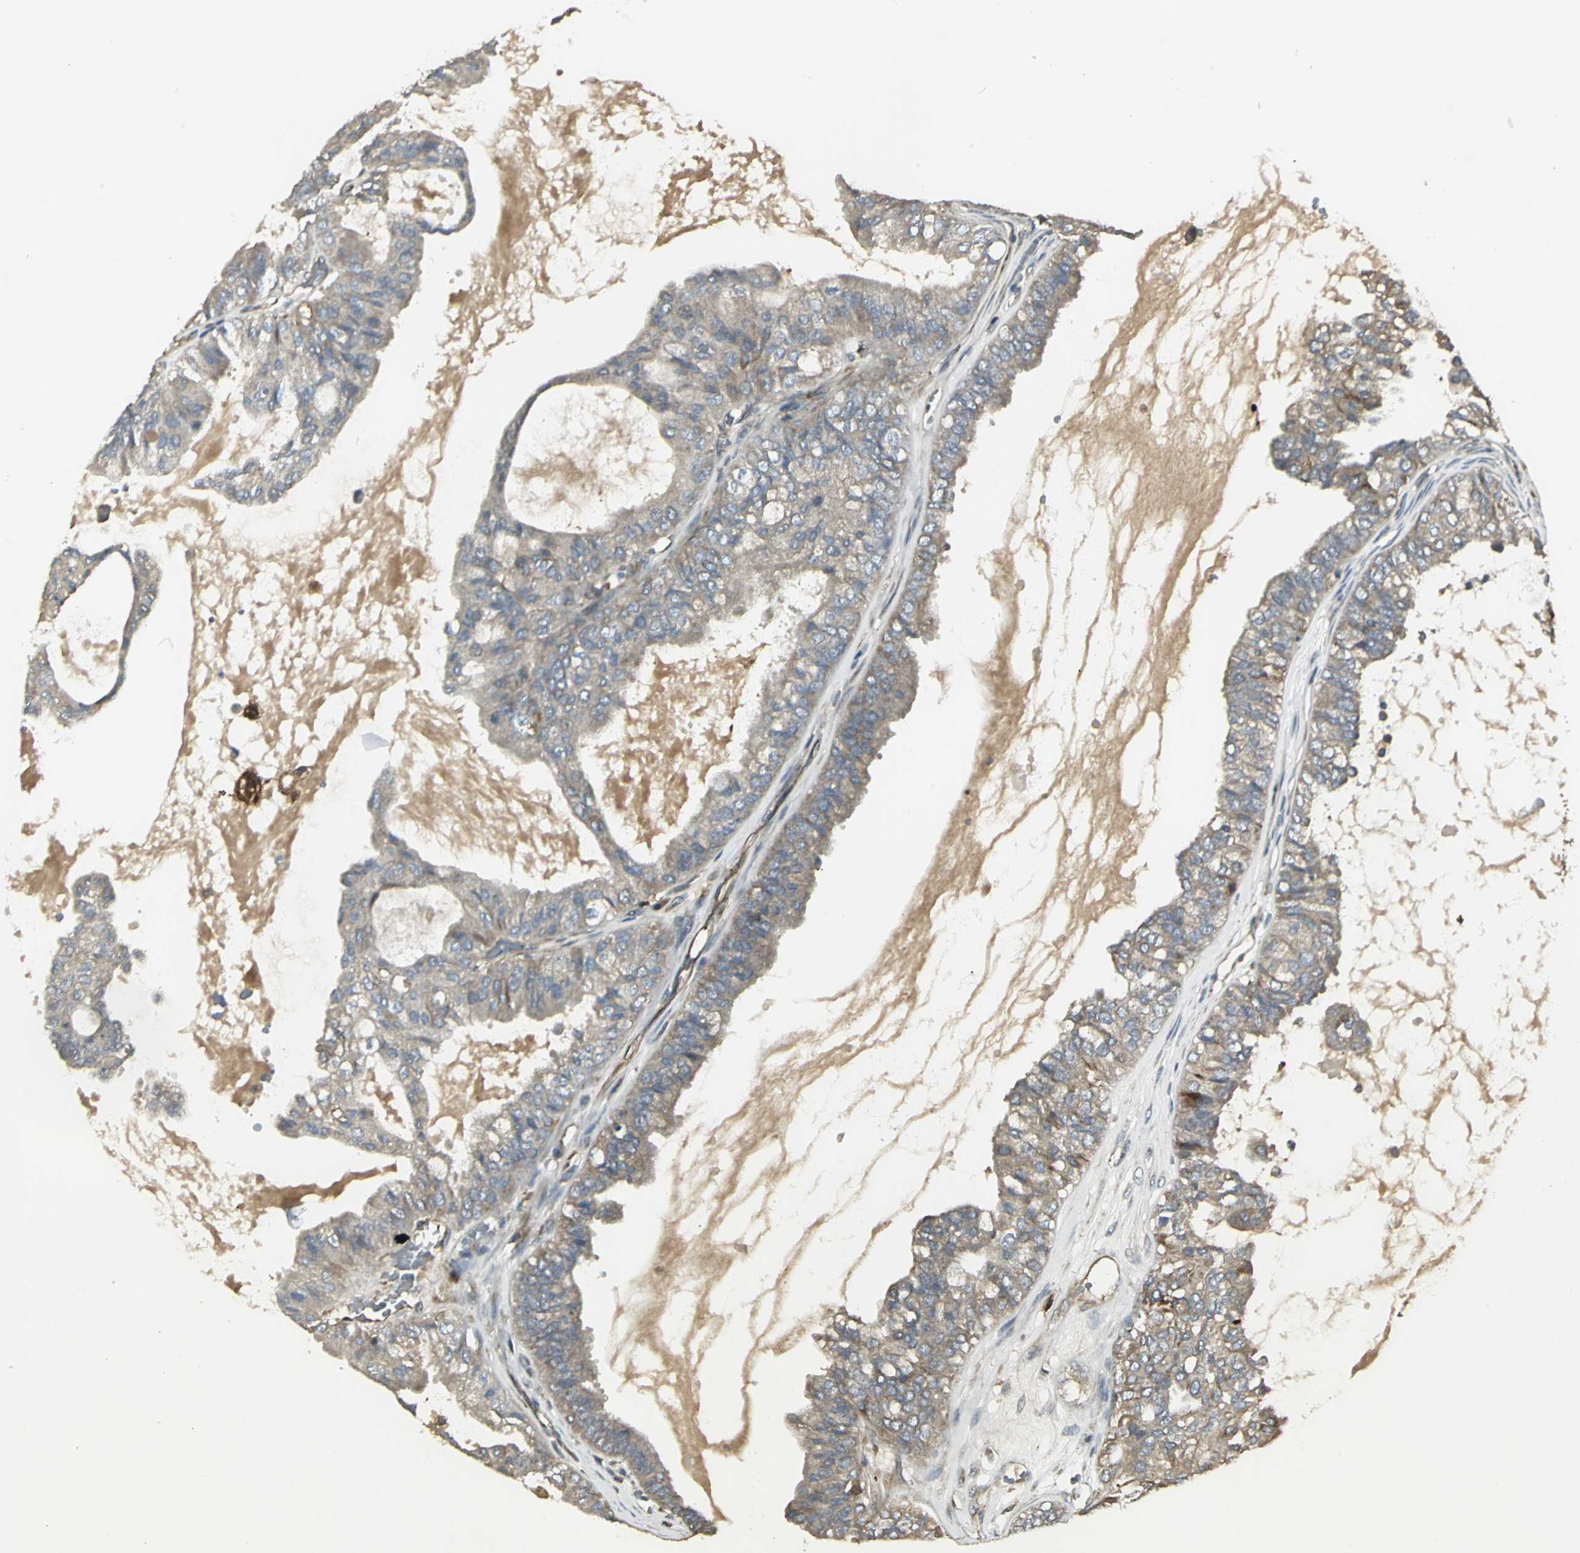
{"staining": {"intensity": "moderate", "quantity": ">75%", "location": "cytoplasmic/membranous"}, "tissue": "ovarian cancer", "cell_type": "Tumor cells", "image_type": "cancer", "snomed": [{"axis": "morphology", "description": "Carcinoma, NOS"}, {"axis": "morphology", "description": "Carcinoma, endometroid"}, {"axis": "topography", "description": "Ovary"}], "caption": "Endometroid carcinoma (ovarian) stained with a protein marker demonstrates moderate staining in tumor cells.", "gene": "PRXL2B", "patient": {"sex": "female", "age": 50}}